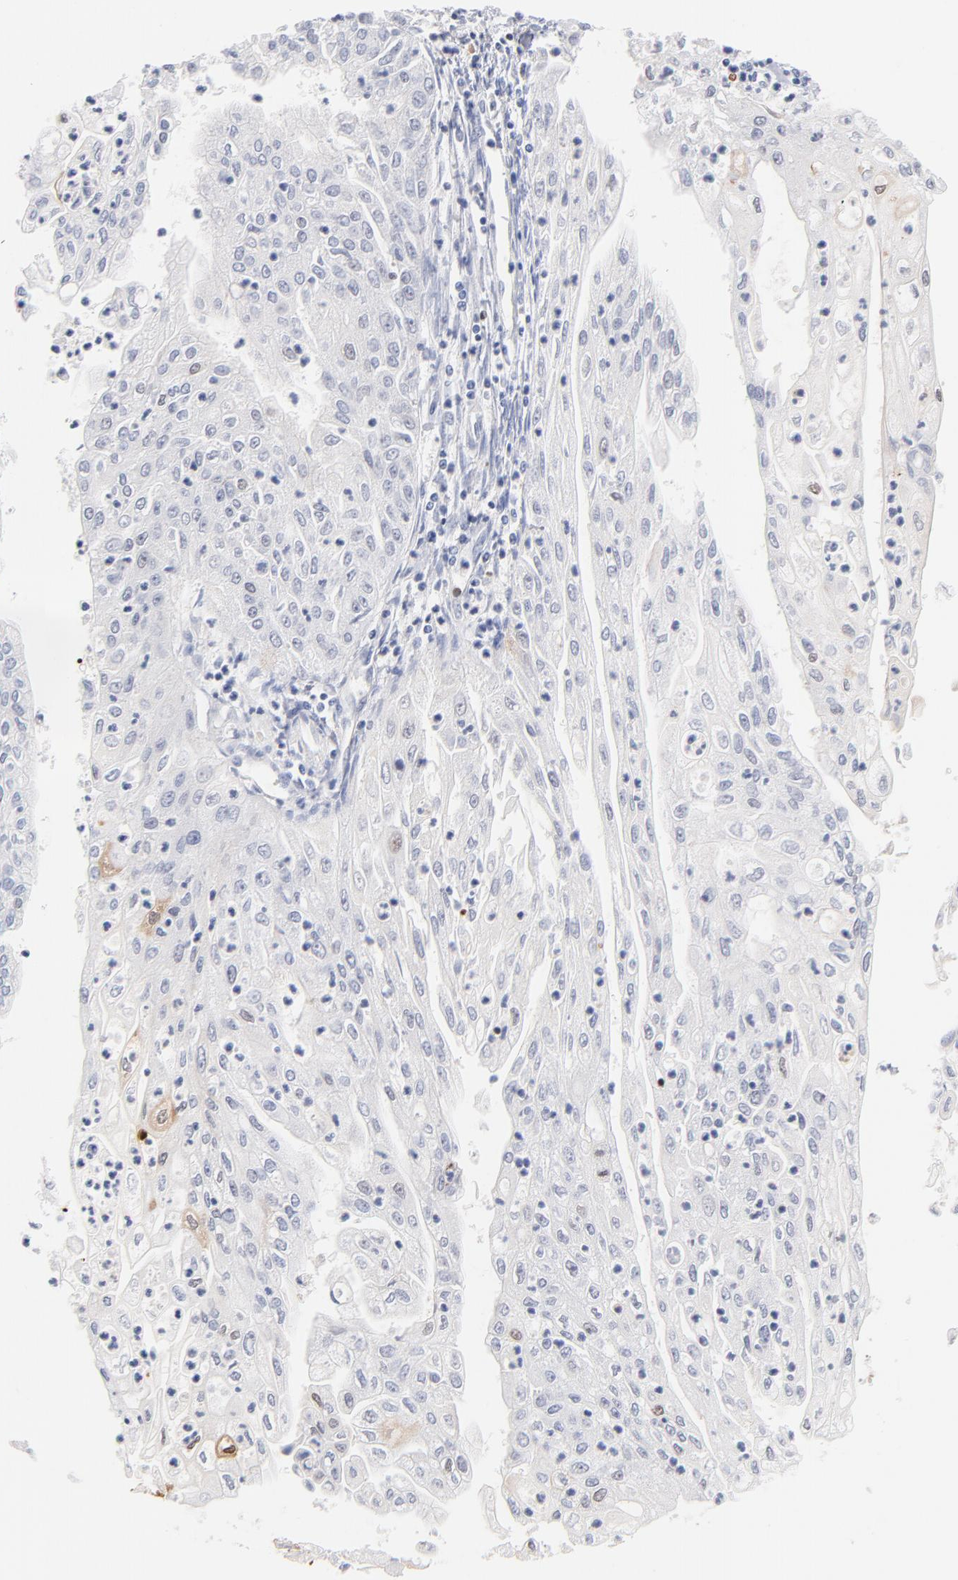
{"staining": {"intensity": "weak", "quantity": "<25%", "location": "cytoplasmic/membranous"}, "tissue": "endometrial cancer", "cell_type": "Tumor cells", "image_type": "cancer", "snomed": [{"axis": "morphology", "description": "Adenocarcinoma, NOS"}, {"axis": "topography", "description": "Endometrium"}], "caption": "This is an immunohistochemistry (IHC) image of human endometrial adenocarcinoma. There is no staining in tumor cells.", "gene": "PARP1", "patient": {"sex": "female", "age": 75}}